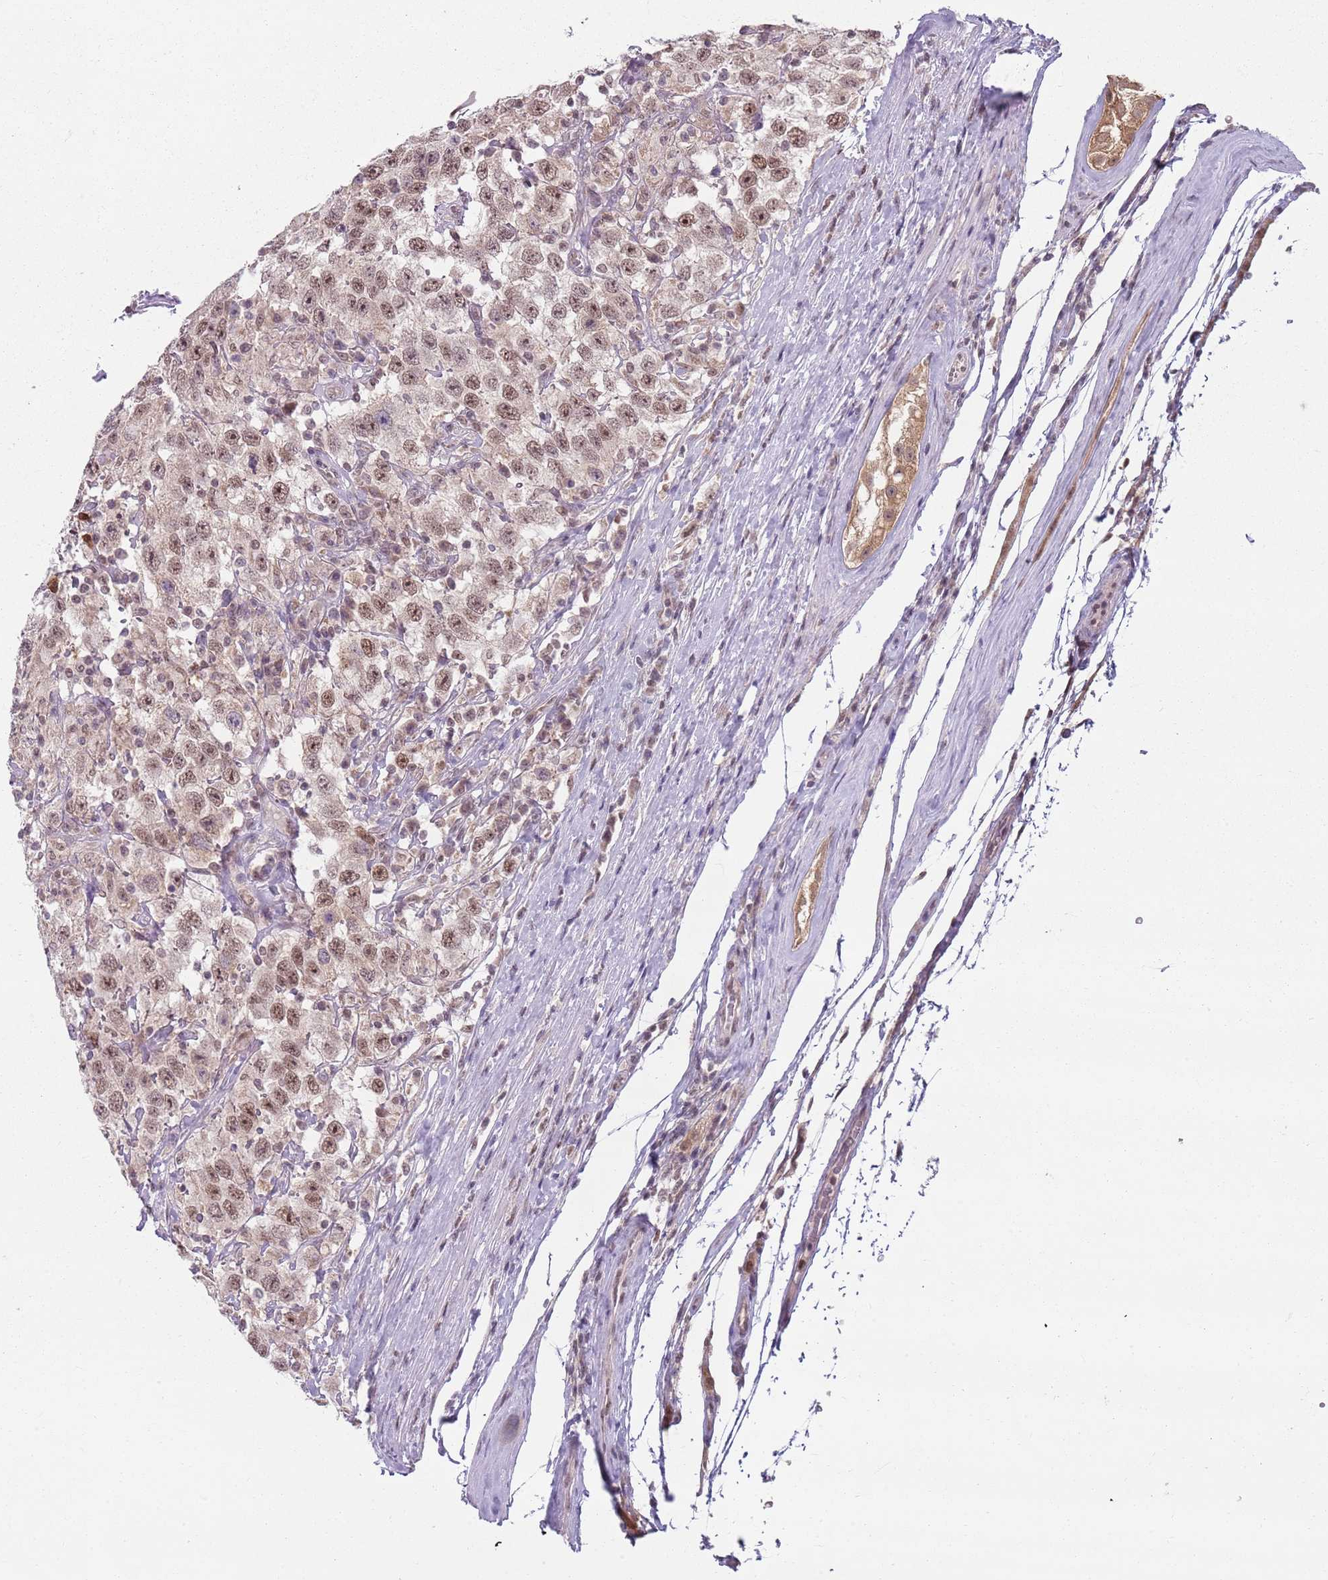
{"staining": {"intensity": "moderate", "quantity": ">75%", "location": "cytoplasmic/membranous,nuclear"}, "tissue": "testis cancer", "cell_type": "Tumor cells", "image_type": "cancer", "snomed": [{"axis": "morphology", "description": "Seminoma, NOS"}, {"axis": "topography", "description": "Testis"}], "caption": "Immunohistochemistry (IHC) of seminoma (testis) demonstrates medium levels of moderate cytoplasmic/membranous and nuclear staining in about >75% of tumor cells. Immunohistochemistry stains the protein in brown and the nuclei are stained blue.", "gene": "SMARCAL1", "patient": {"sex": "male", "age": 41}}